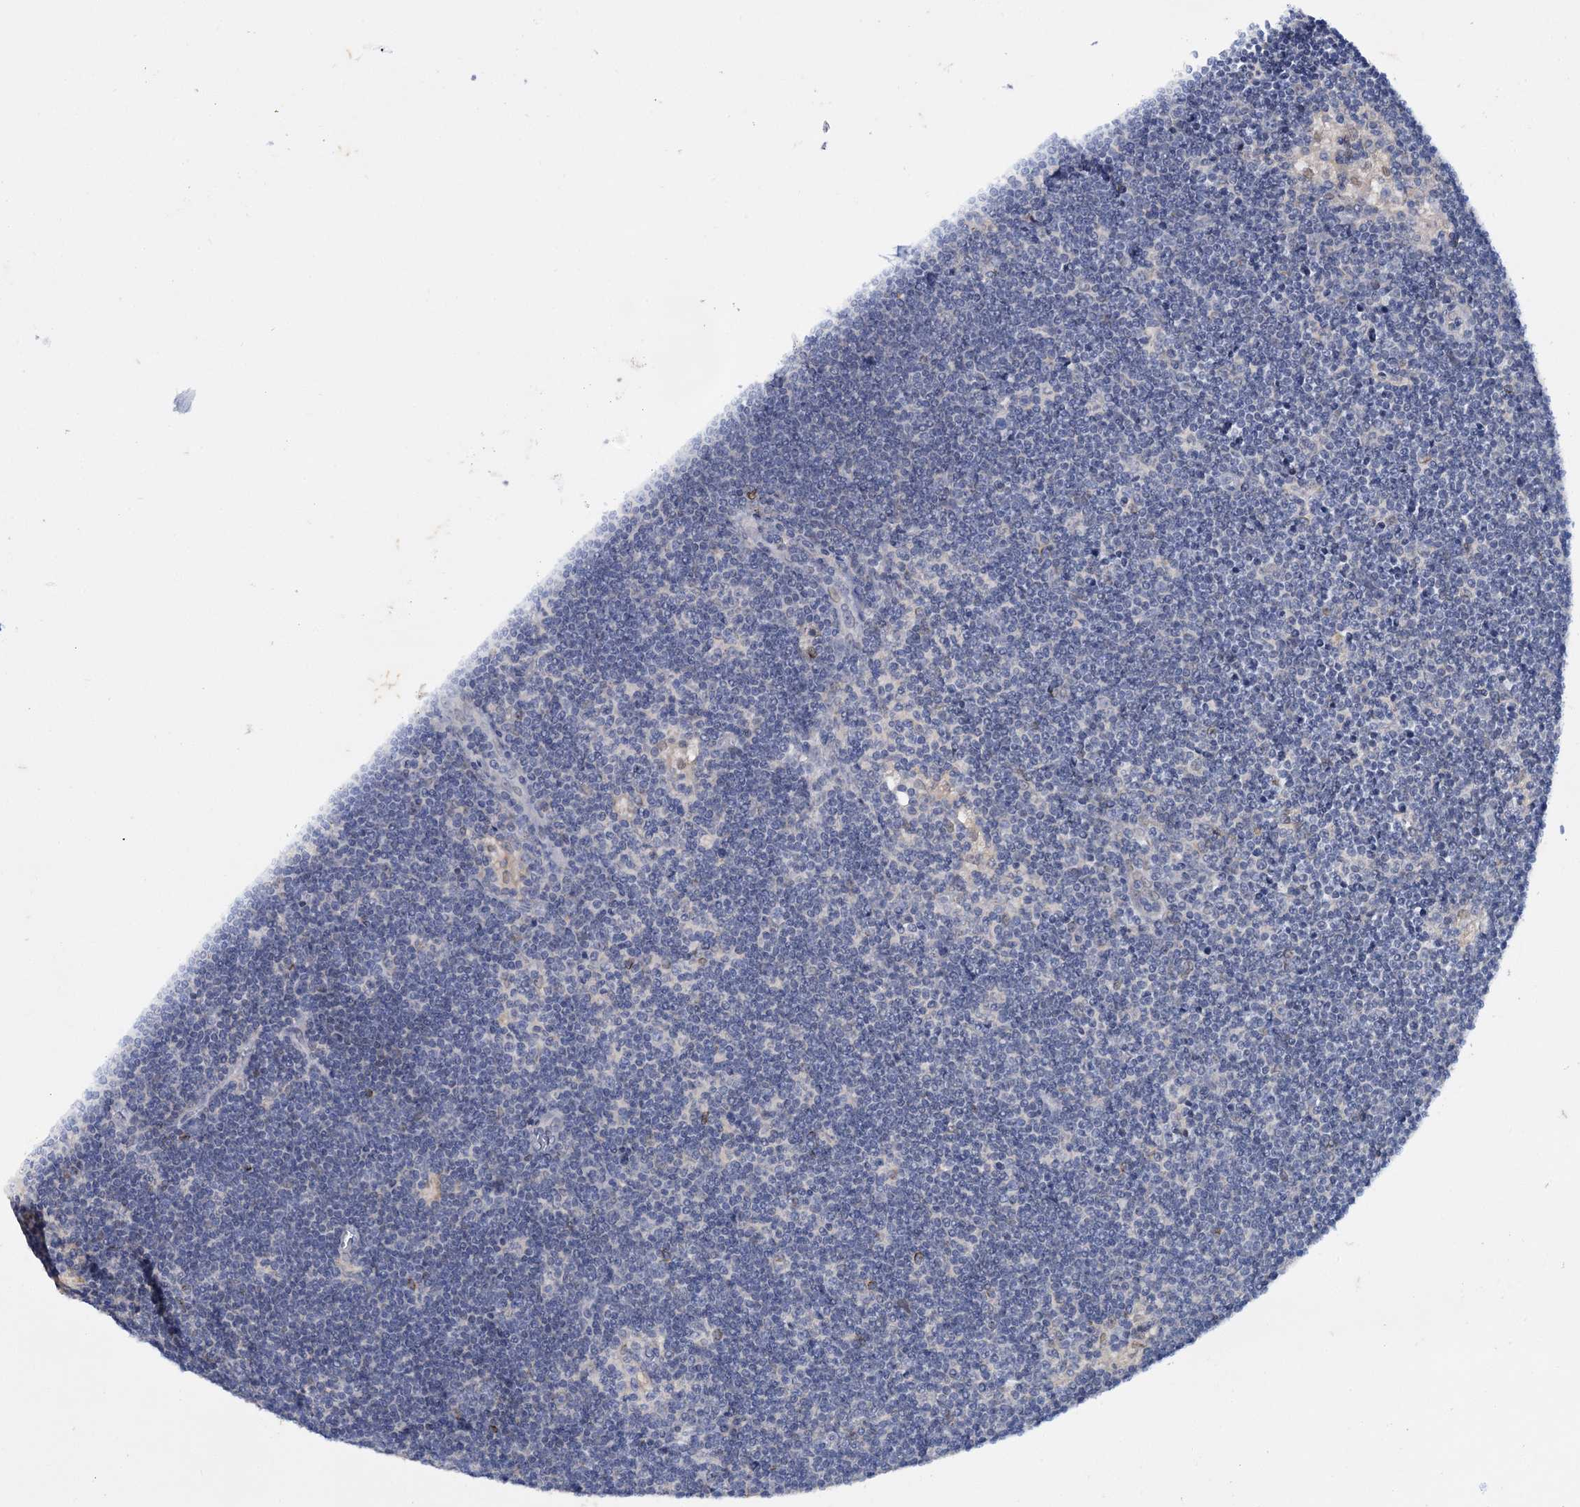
{"staining": {"intensity": "negative", "quantity": "none", "location": "none"}, "tissue": "lymph node", "cell_type": "Germinal center cells", "image_type": "normal", "snomed": [{"axis": "morphology", "description": "Normal tissue, NOS"}, {"axis": "topography", "description": "Lymph node"}], "caption": "High power microscopy image of an IHC photomicrograph of normal lymph node, revealing no significant staining in germinal center cells. Brightfield microscopy of immunohistochemistry (IHC) stained with DAB (3,3'-diaminobenzidine) (brown) and hematoxylin (blue), captured at high magnification.", "gene": "MID1IP1", "patient": {"sex": "male", "age": 24}}